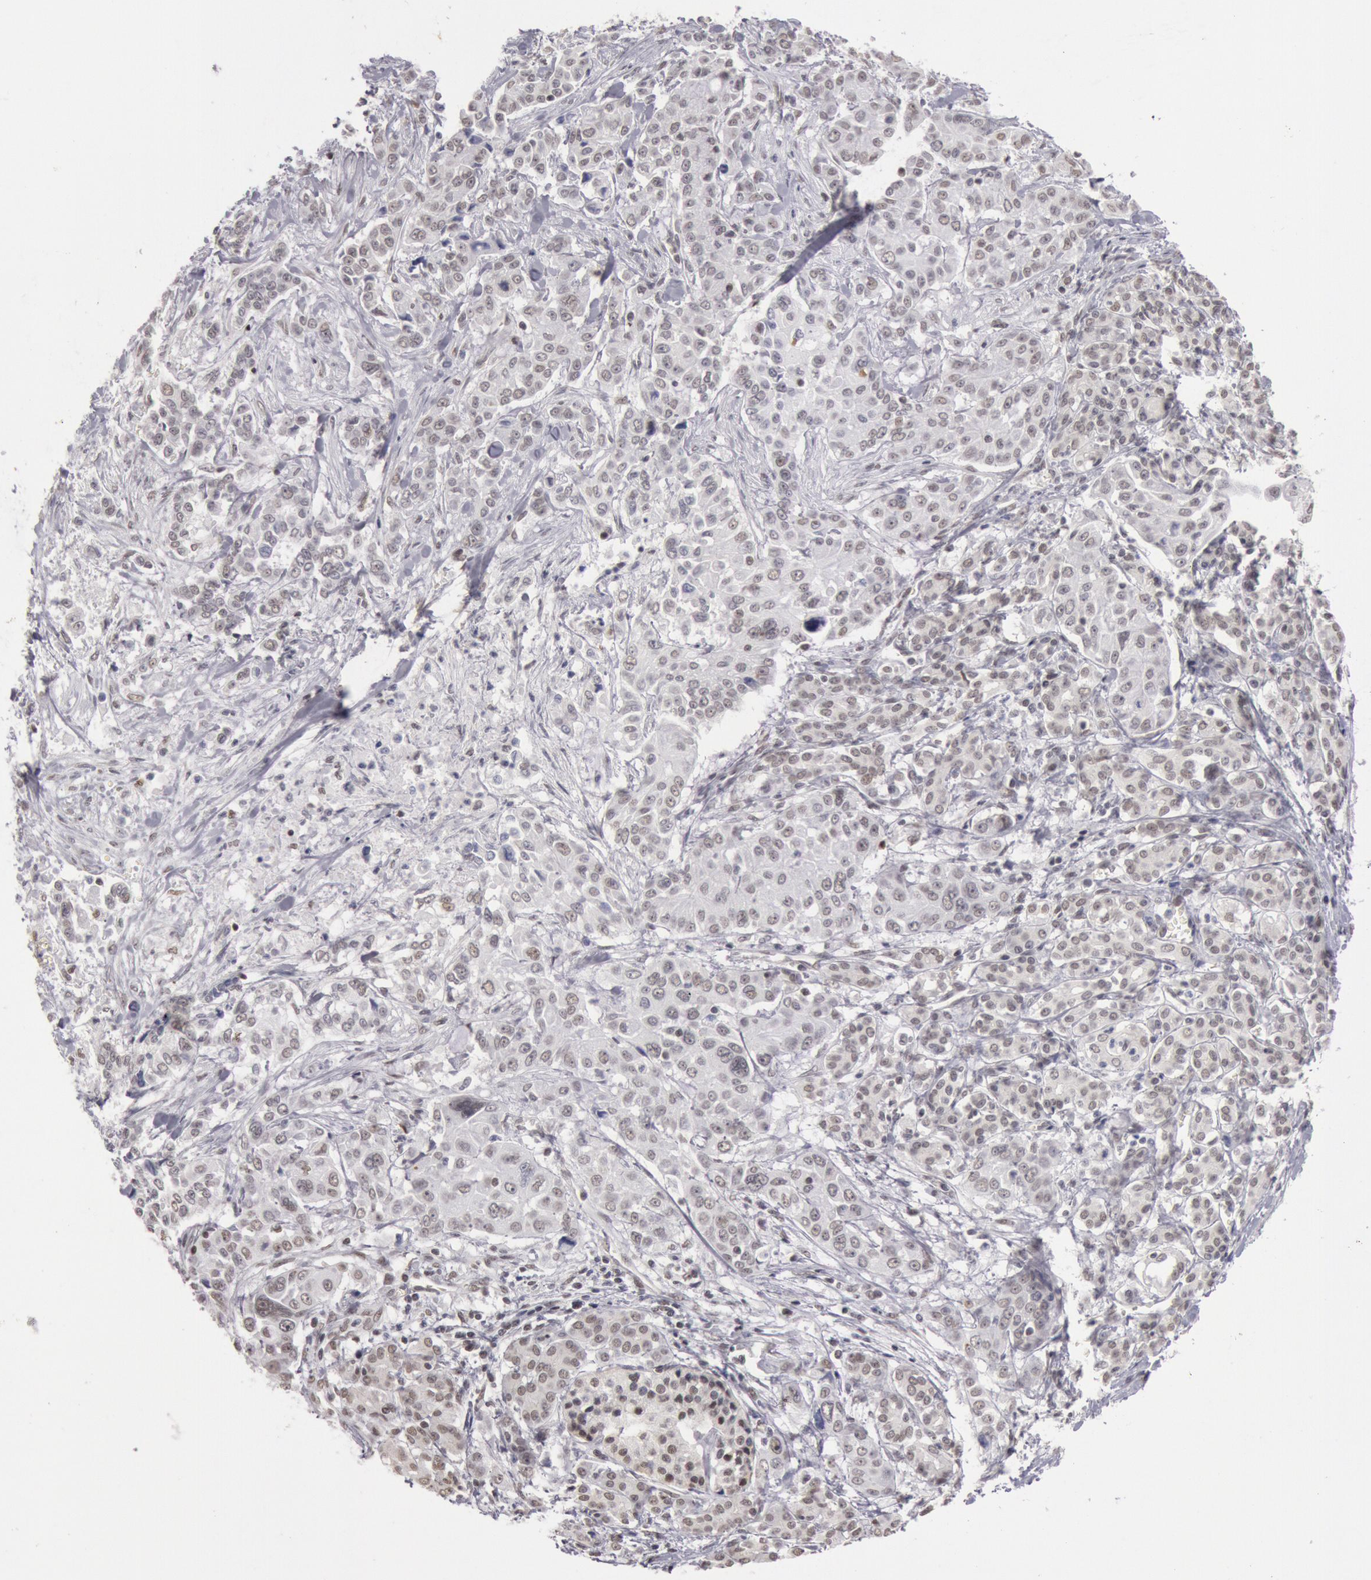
{"staining": {"intensity": "weak", "quantity": ">75%", "location": "nuclear"}, "tissue": "pancreatic cancer", "cell_type": "Tumor cells", "image_type": "cancer", "snomed": [{"axis": "morphology", "description": "Adenocarcinoma, NOS"}, {"axis": "topography", "description": "Pancreas"}], "caption": "Weak nuclear expression is appreciated in approximately >75% of tumor cells in pancreatic cancer (adenocarcinoma).", "gene": "ESS2", "patient": {"sex": "female", "age": 52}}